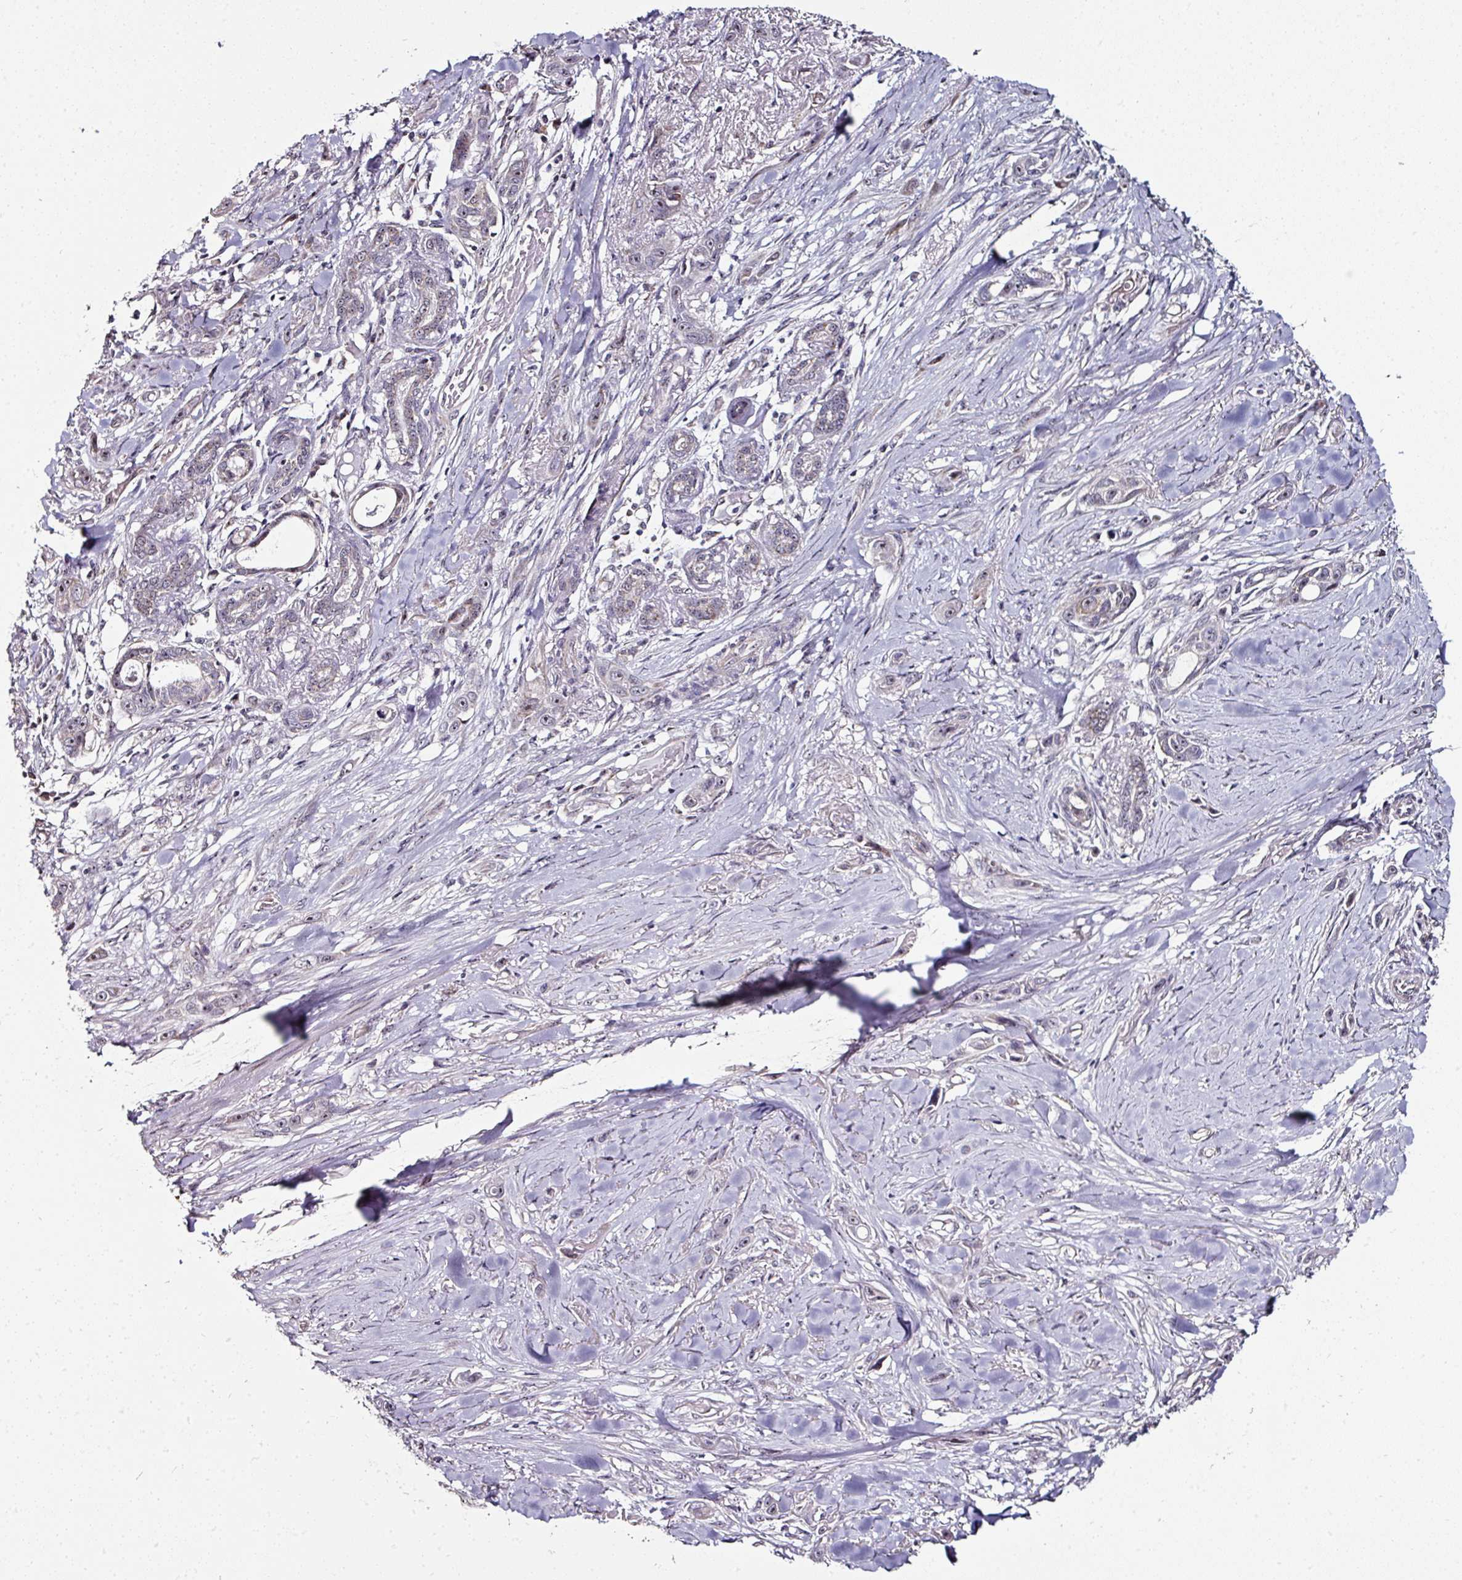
{"staining": {"intensity": "negative", "quantity": "none", "location": "none"}, "tissue": "skin cancer", "cell_type": "Tumor cells", "image_type": "cancer", "snomed": [{"axis": "morphology", "description": "Squamous cell carcinoma, NOS"}, {"axis": "topography", "description": "Skin"}], "caption": "Human squamous cell carcinoma (skin) stained for a protein using immunohistochemistry (IHC) reveals no expression in tumor cells.", "gene": "NACC2", "patient": {"sex": "female", "age": 69}}